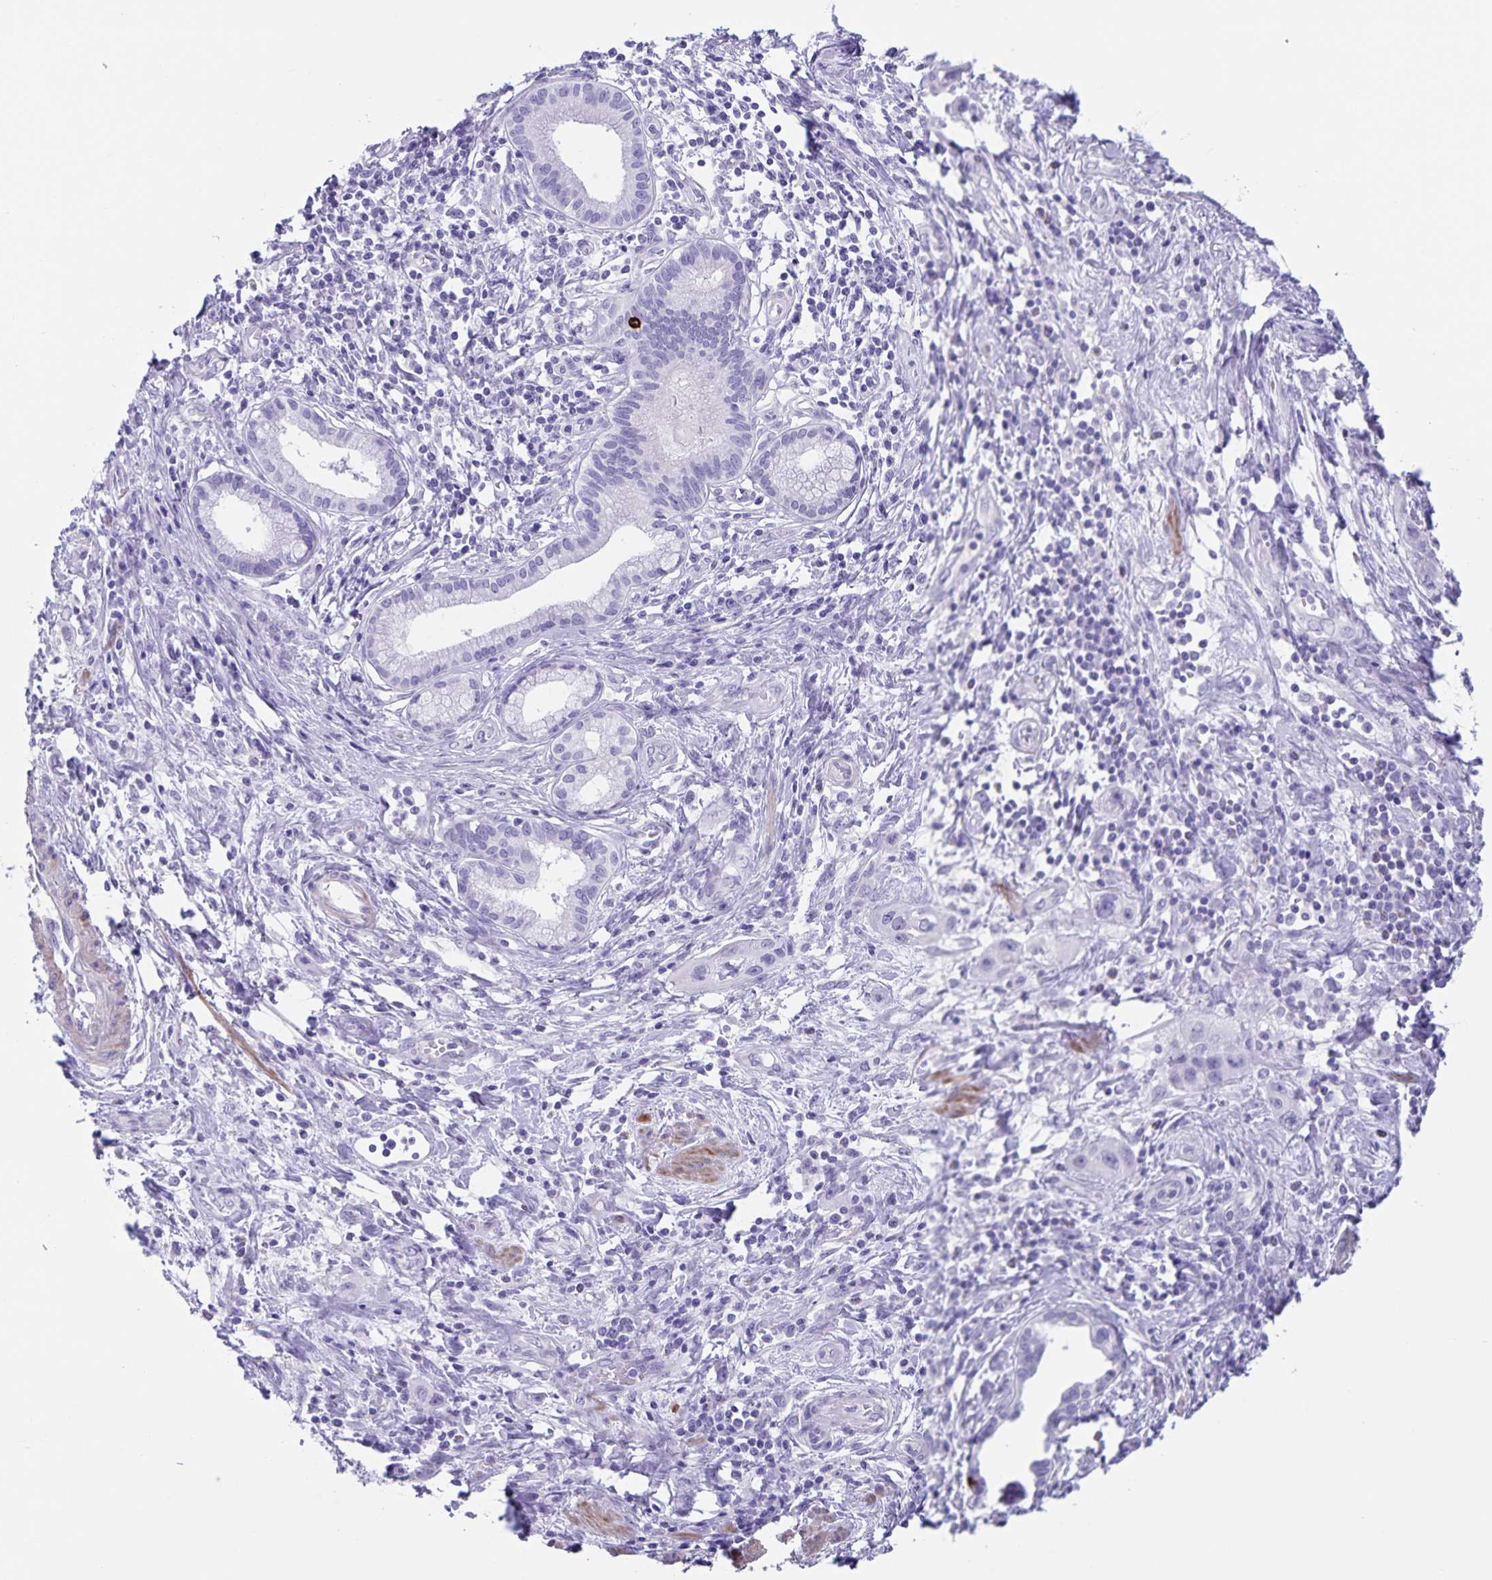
{"staining": {"intensity": "negative", "quantity": "none", "location": "none"}, "tissue": "pancreatic cancer", "cell_type": "Tumor cells", "image_type": "cancer", "snomed": [{"axis": "morphology", "description": "Adenocarcinoma, NOS"}, {"axis": "topography", "description": "Pancreas"}], "caption": "A high-resolution photomicrograph shows immunohistochemistry staining of pancreatic cancer (adenocarcinoma), which reveals no significant expression in tumor cells.", "gene": "C11orf42", "patient": {"sex": "female", "age": 66}}